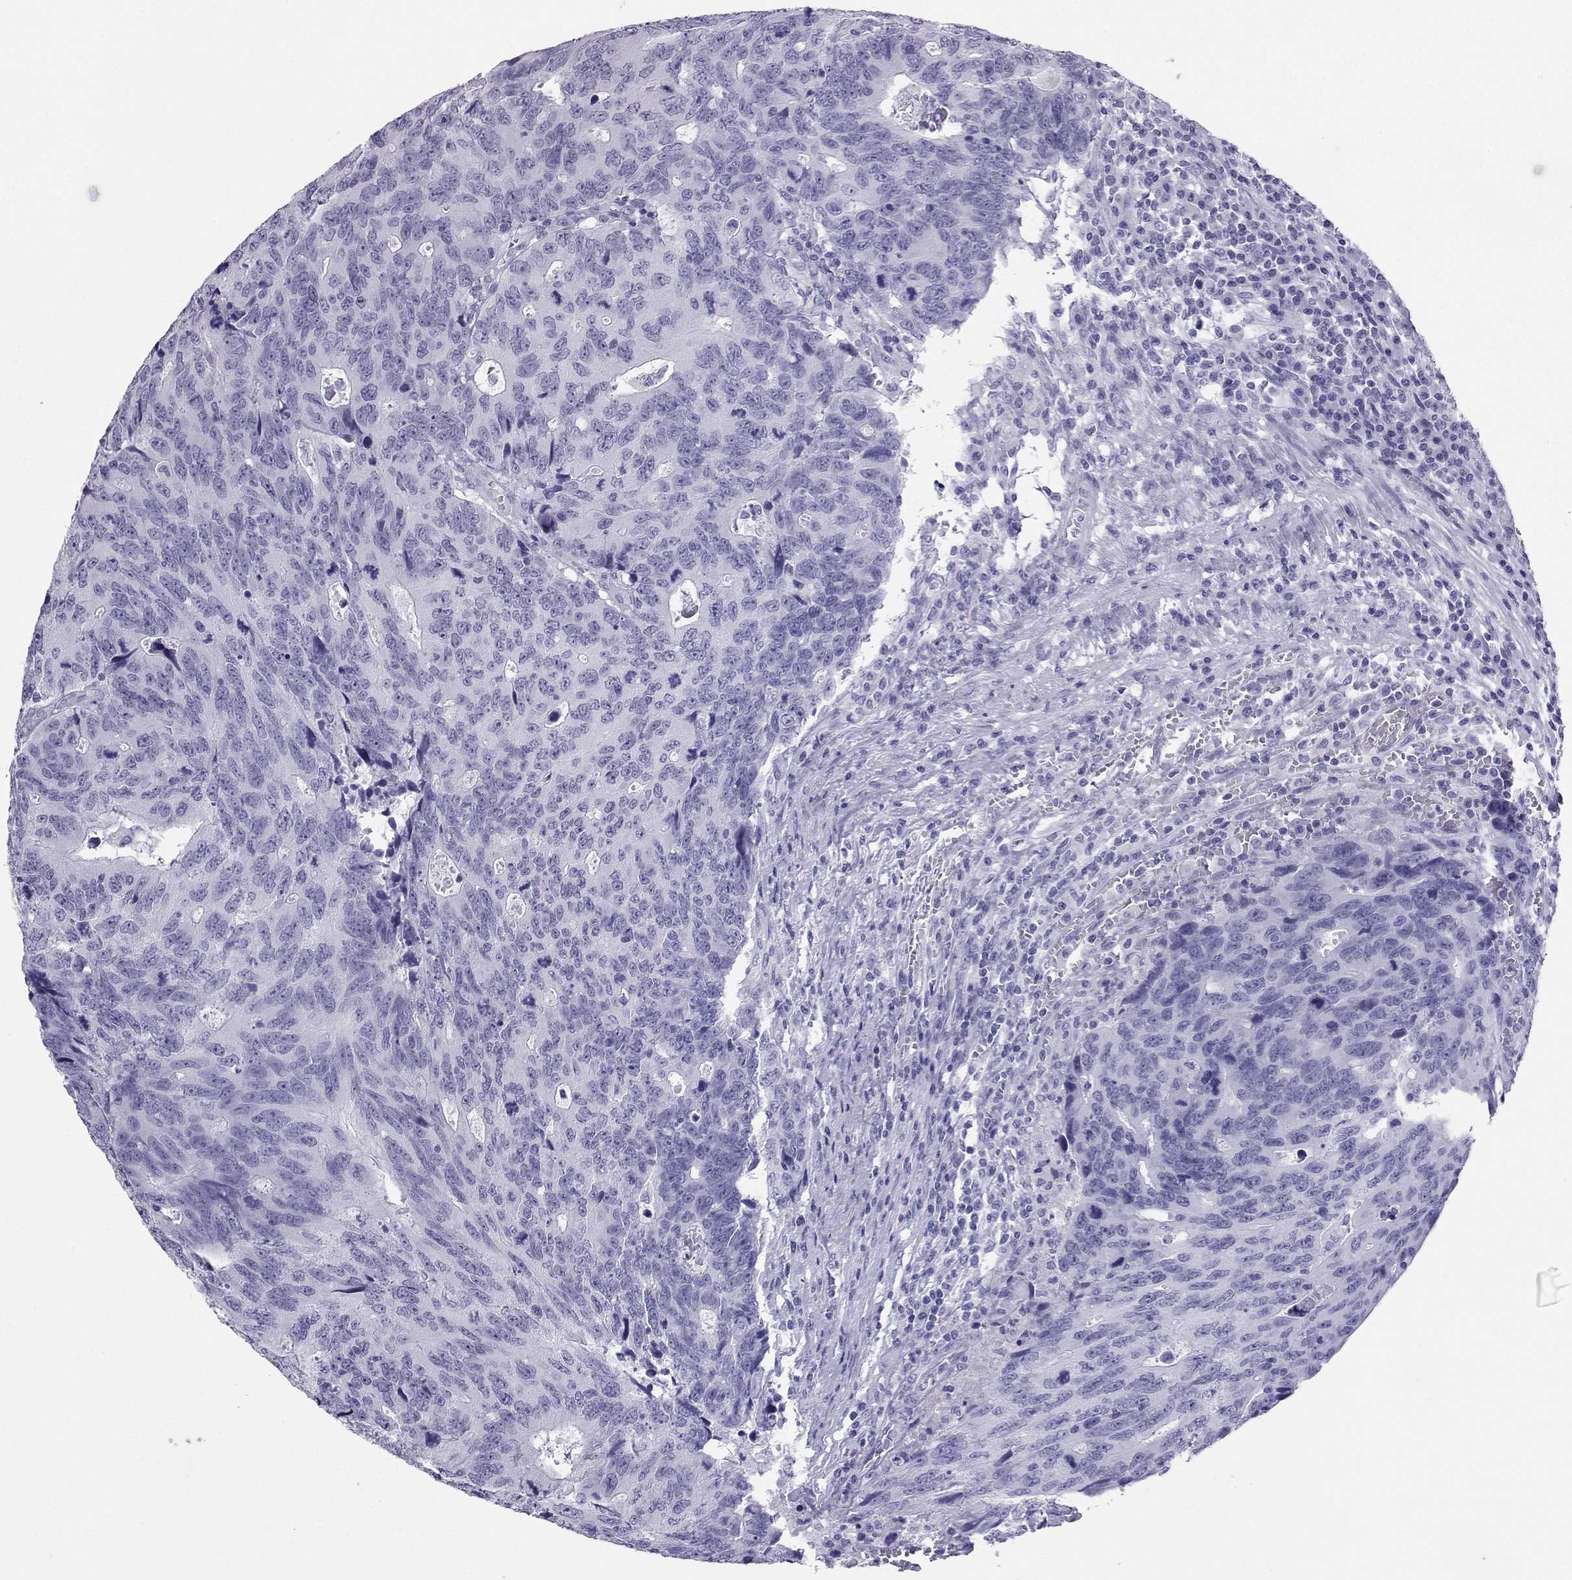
{"staining": {"intensity": "negative", "quantity": "none", "location": "none"}, "tissue": "colorectal cancer", "cell_type": "Tumor cells", "image_type": "cancer", "snomed": [{"axis": "morphology", "description": "Adenocarcinoma, NOS"}, {"axis": "topography", "description": "Colon"}], "caption": "The micrograph reveals no significant positivity in tumor cells of colorectal cancer.", "gene": "LORICRIN", "patient": {"sex": "female", "age": 77}}